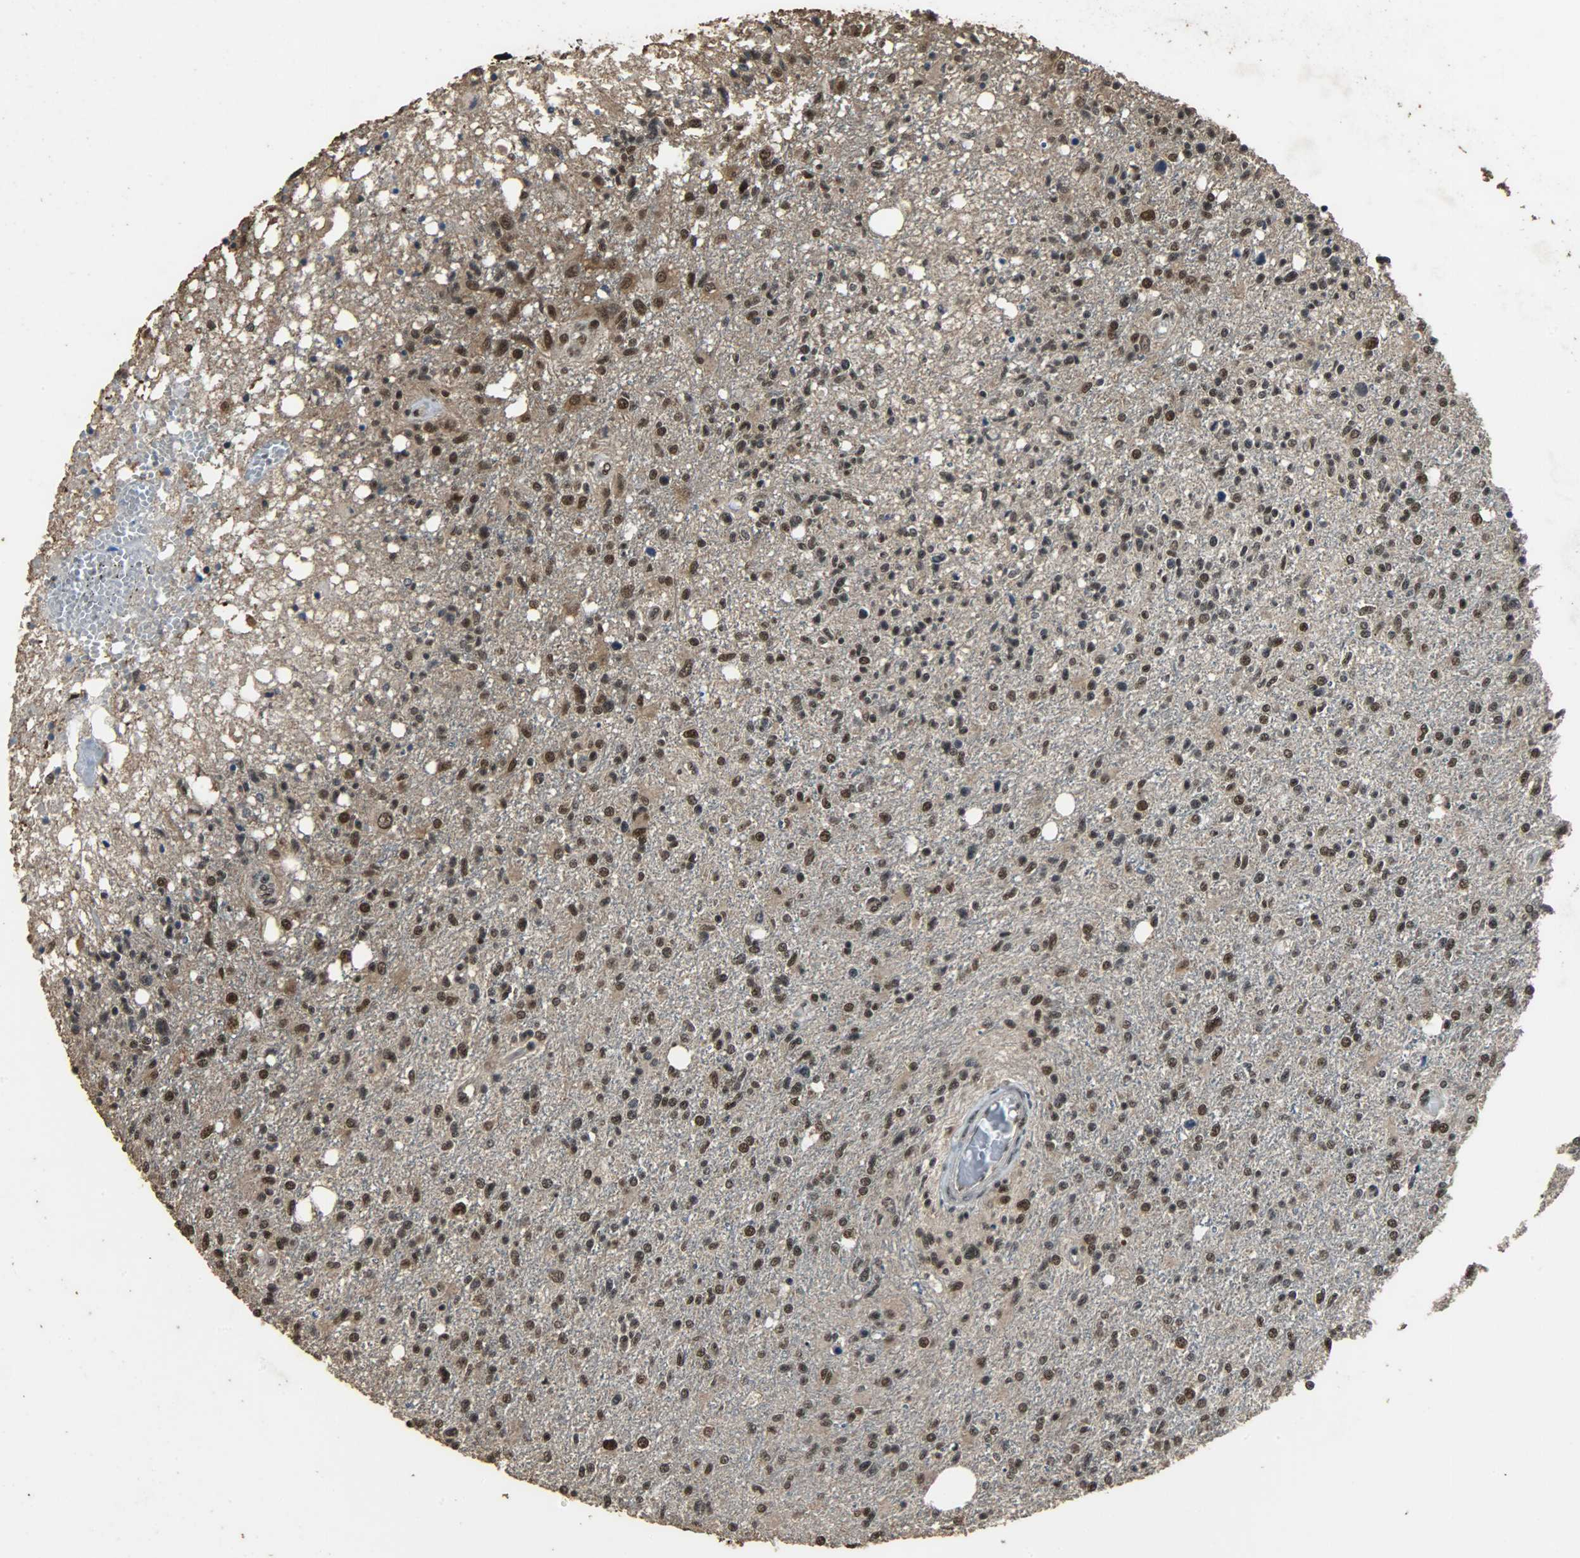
{"staining": {"intensity": "strong", "quantity": ">75%", "location": "cytoplasmic/membranous,nuclear"}, "tissue": "glioma", "cell_type": "Tumor cells", "image_type": "cancer", "snomed": [{"axis": "morphology", "description": "Glioma, malignant, High grade"}, {"axis": "topography", "description": "Cerebral cortex"}], "caption": "High-power microscopy captured an immunohistochemistry (IHC) histopathology image of malignant glioma (high-grade), revealing strong cytoplasmic/membranous and nuclear expression in about >75% of tumor cells.", "gene": "CCNT2", "patient": {"sex": "male", "age": 76}}